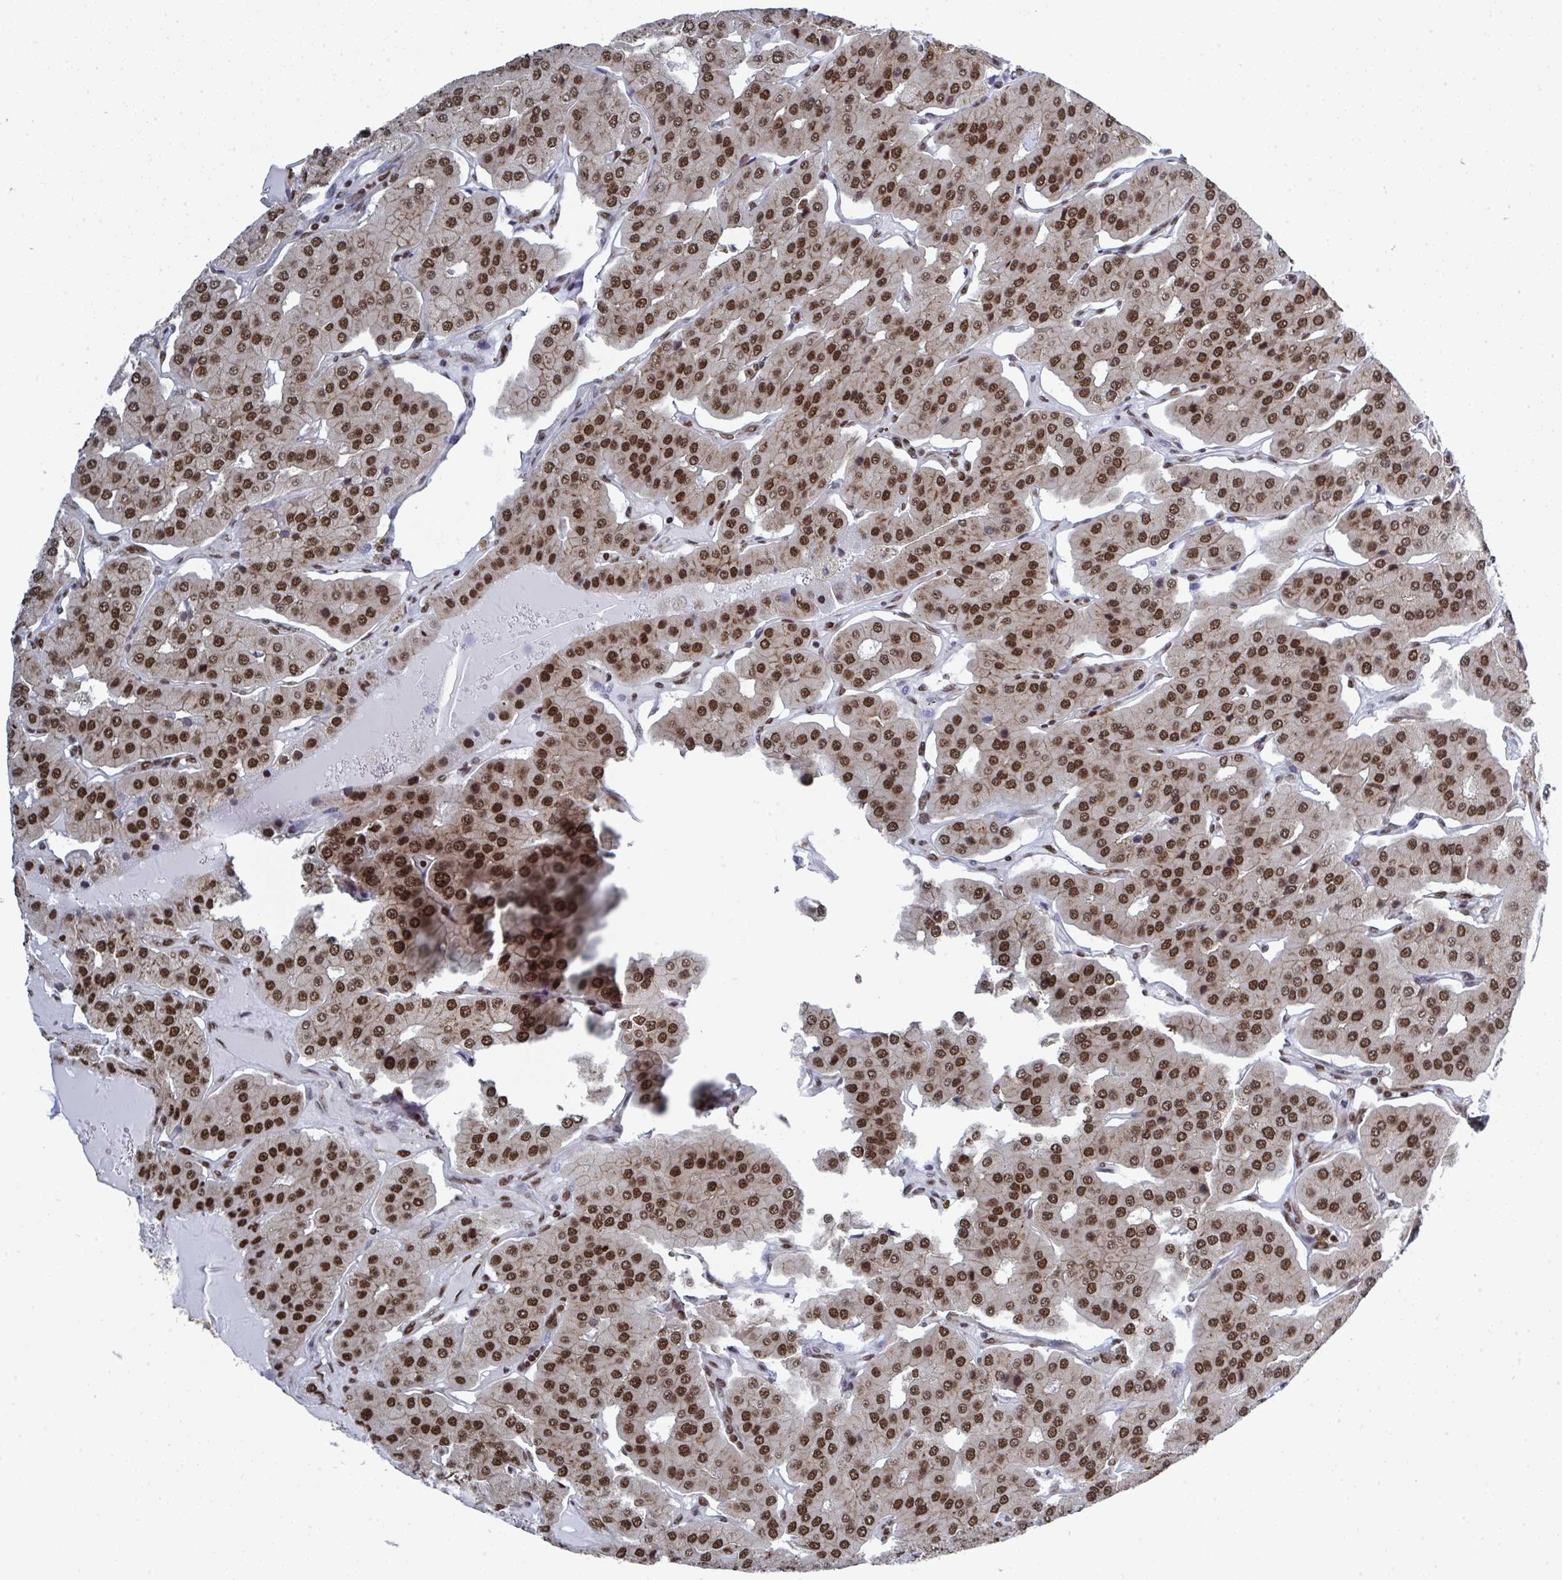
{"staining": {"intensity": "strong", "quantity": ">75%", "location": "nuclear"}, "tissue": "parathyroid gland", "cell_type": "Glandular cells", "image_type": "normal", "snomed": [{"axis": "morphology", "description": "Normal tissue, NOS"}, {"axis": "morphology", "description": "Adenoma, NOS"}, {"axis": "topography", "description": "Parathyroid gland"}], "caption": "The micrograph displays immunohistochemical staining of normal parathyroid gland. There is strong nuclear staining is present in approximately >75% of glandular cells.", "gene": "GAR1", "patient": {"sex": "female", "age": 86}}